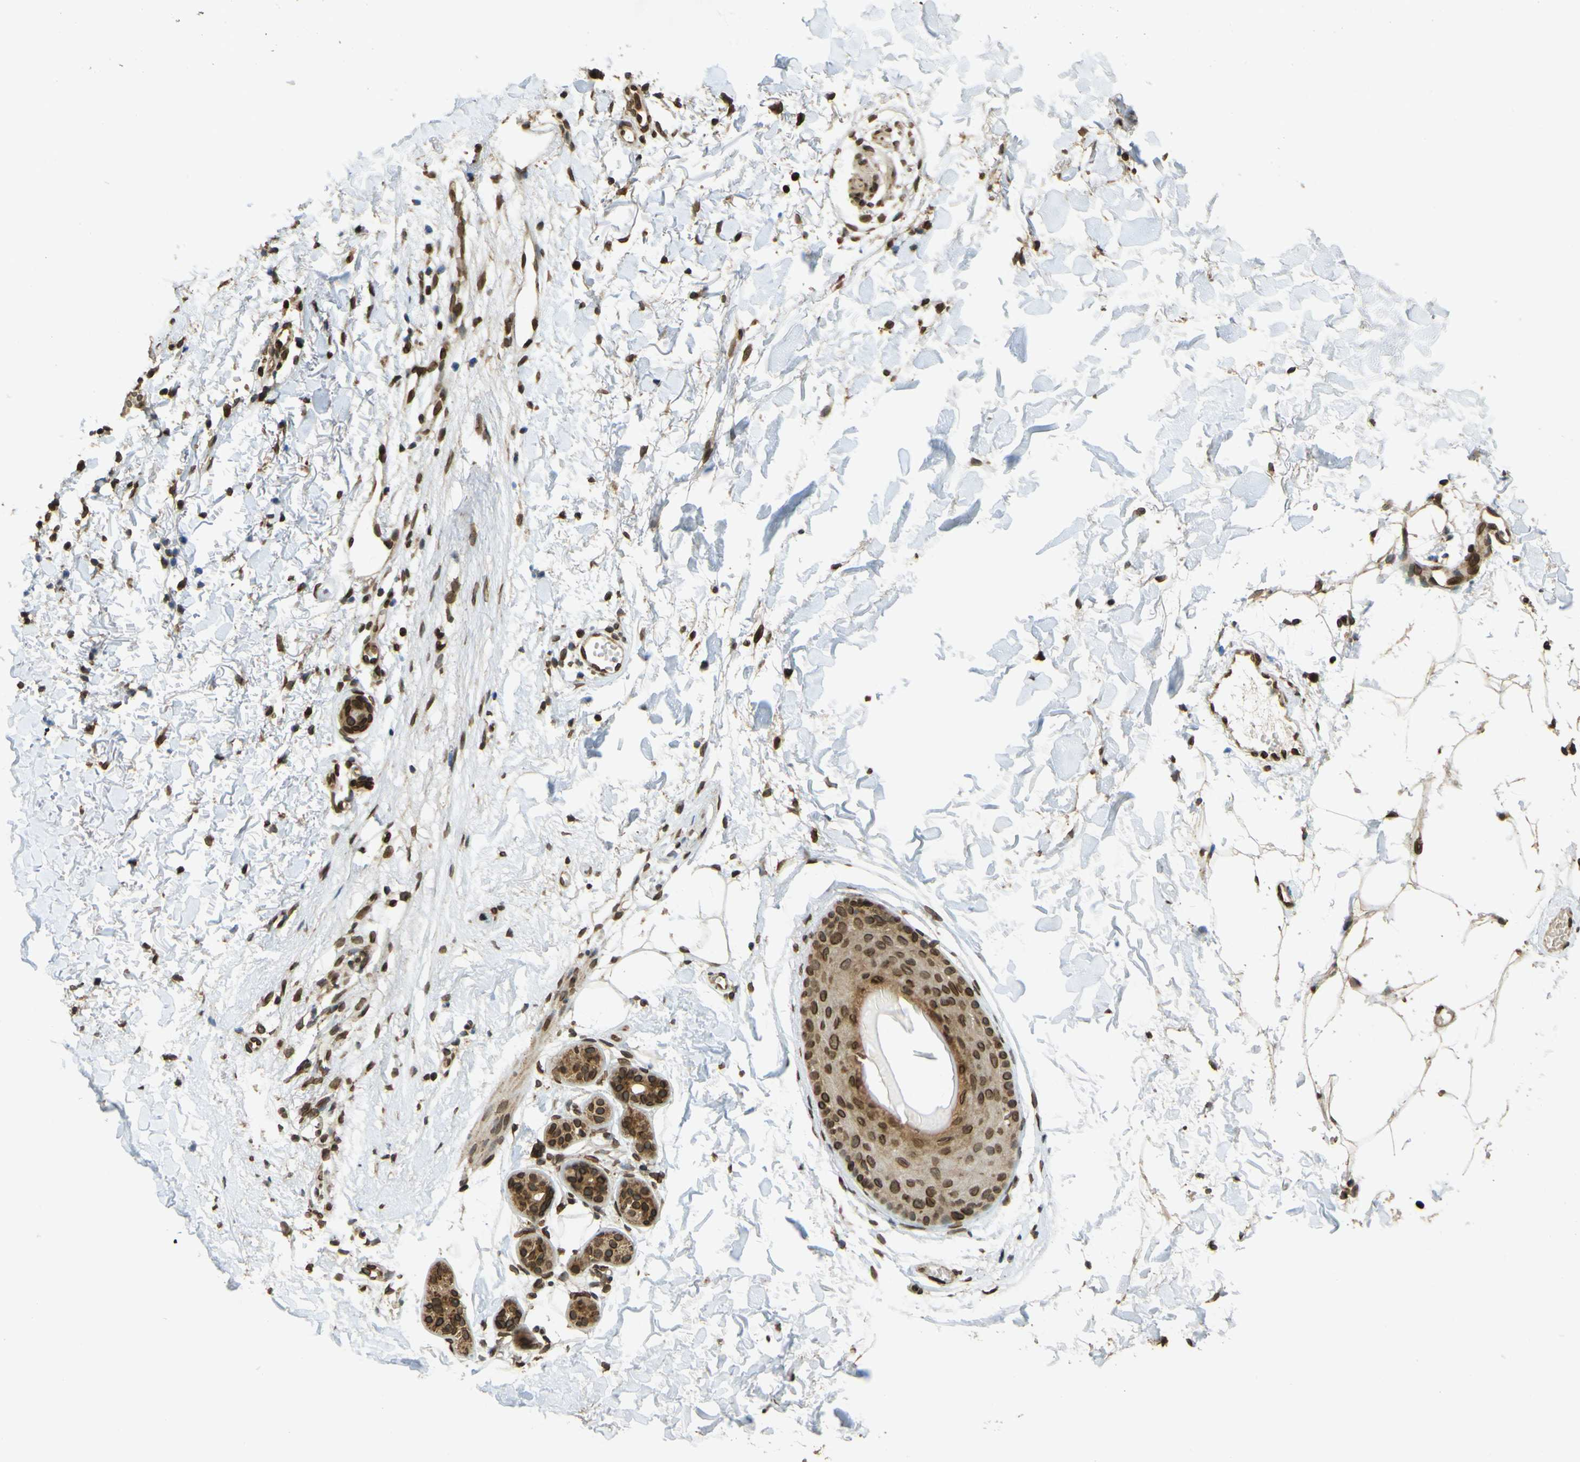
{"staining": {"intensity": "strong", "quantity": ">75%", "location": "cytoplasmic/membranous,nuclear"}, "tissue": "skin cancer", "cell_type": "Tumor cells", "image_type": "cancer", "snomed": [{"axis": "morphology", "description": "Normal tissue, NOS"}, {"axis": "morphology", "description": "Basal cell carcinoma"}, {"axis": "topography", "description": "Skin"}], "caption": "Human skin cancer stained for a protein (brown) displays strong cytoplasmic/membranous and nuclear positive expression in about >75% of tumor cells.", "gene": "GALNT1", "patient": {"sex": "female", "age": 70}}